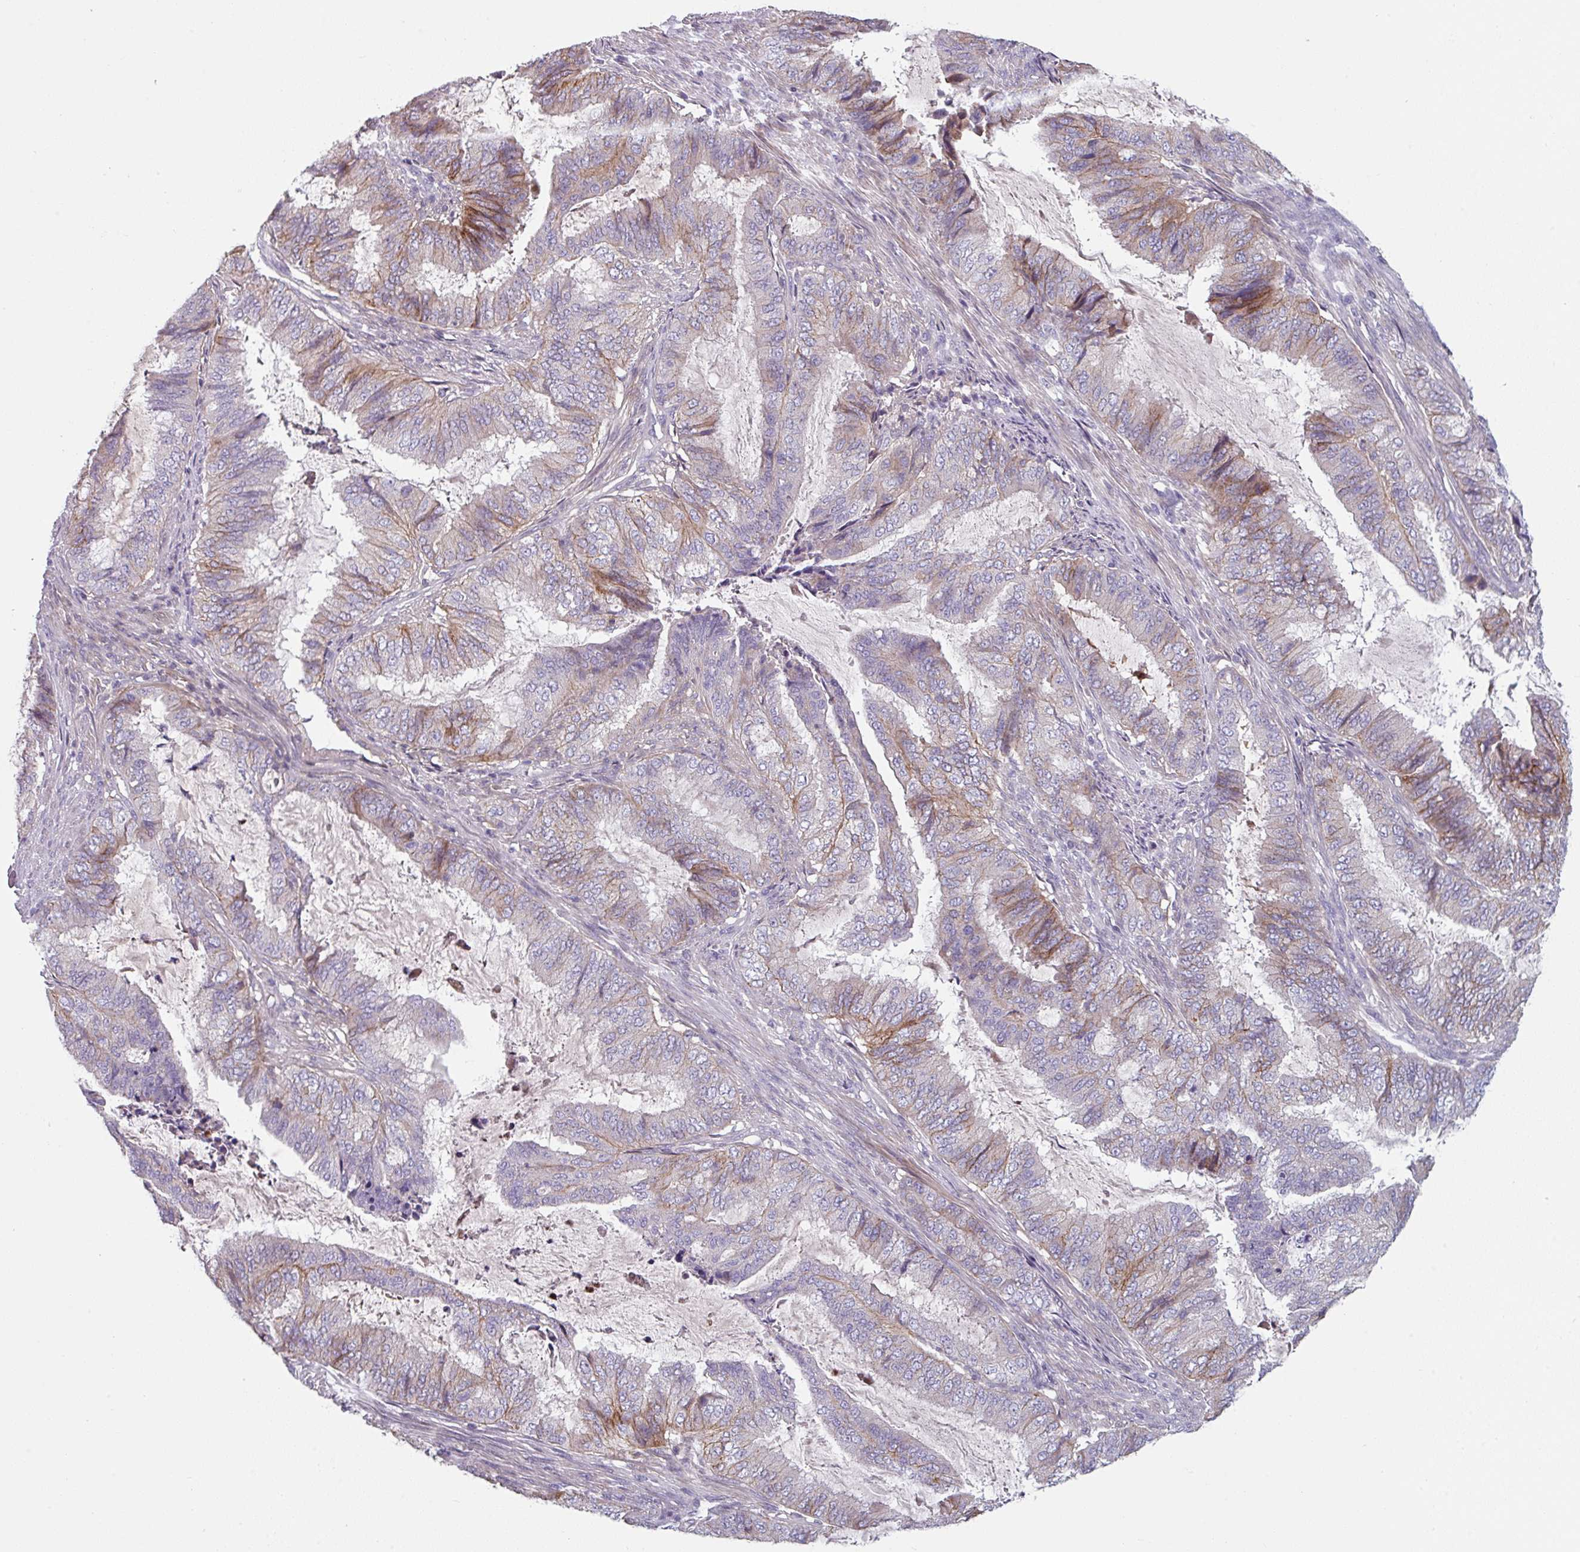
{"staining": {"intensity": "moderate", "quantity": "25%-75%", "location": "cytoplasmic/membranous"}, "tissue": "endometrial cancer", "cell_type": "Tumor cells", "image_type": "cancer", "snomed": [{"axis": "morphology", "description": "Adenocarcinoma, NOS"}, {"axis": "topography", "description": "Endometrium"}], "caption": "Endometrial cancer (adenocarcinoma) stained with IHC displays moderate cytoplasmic/membranous staining in approximately 25%-75% of tumor cells.", "gene": "TMEM132A", "patient": {"sex": "female", "age": 51}}